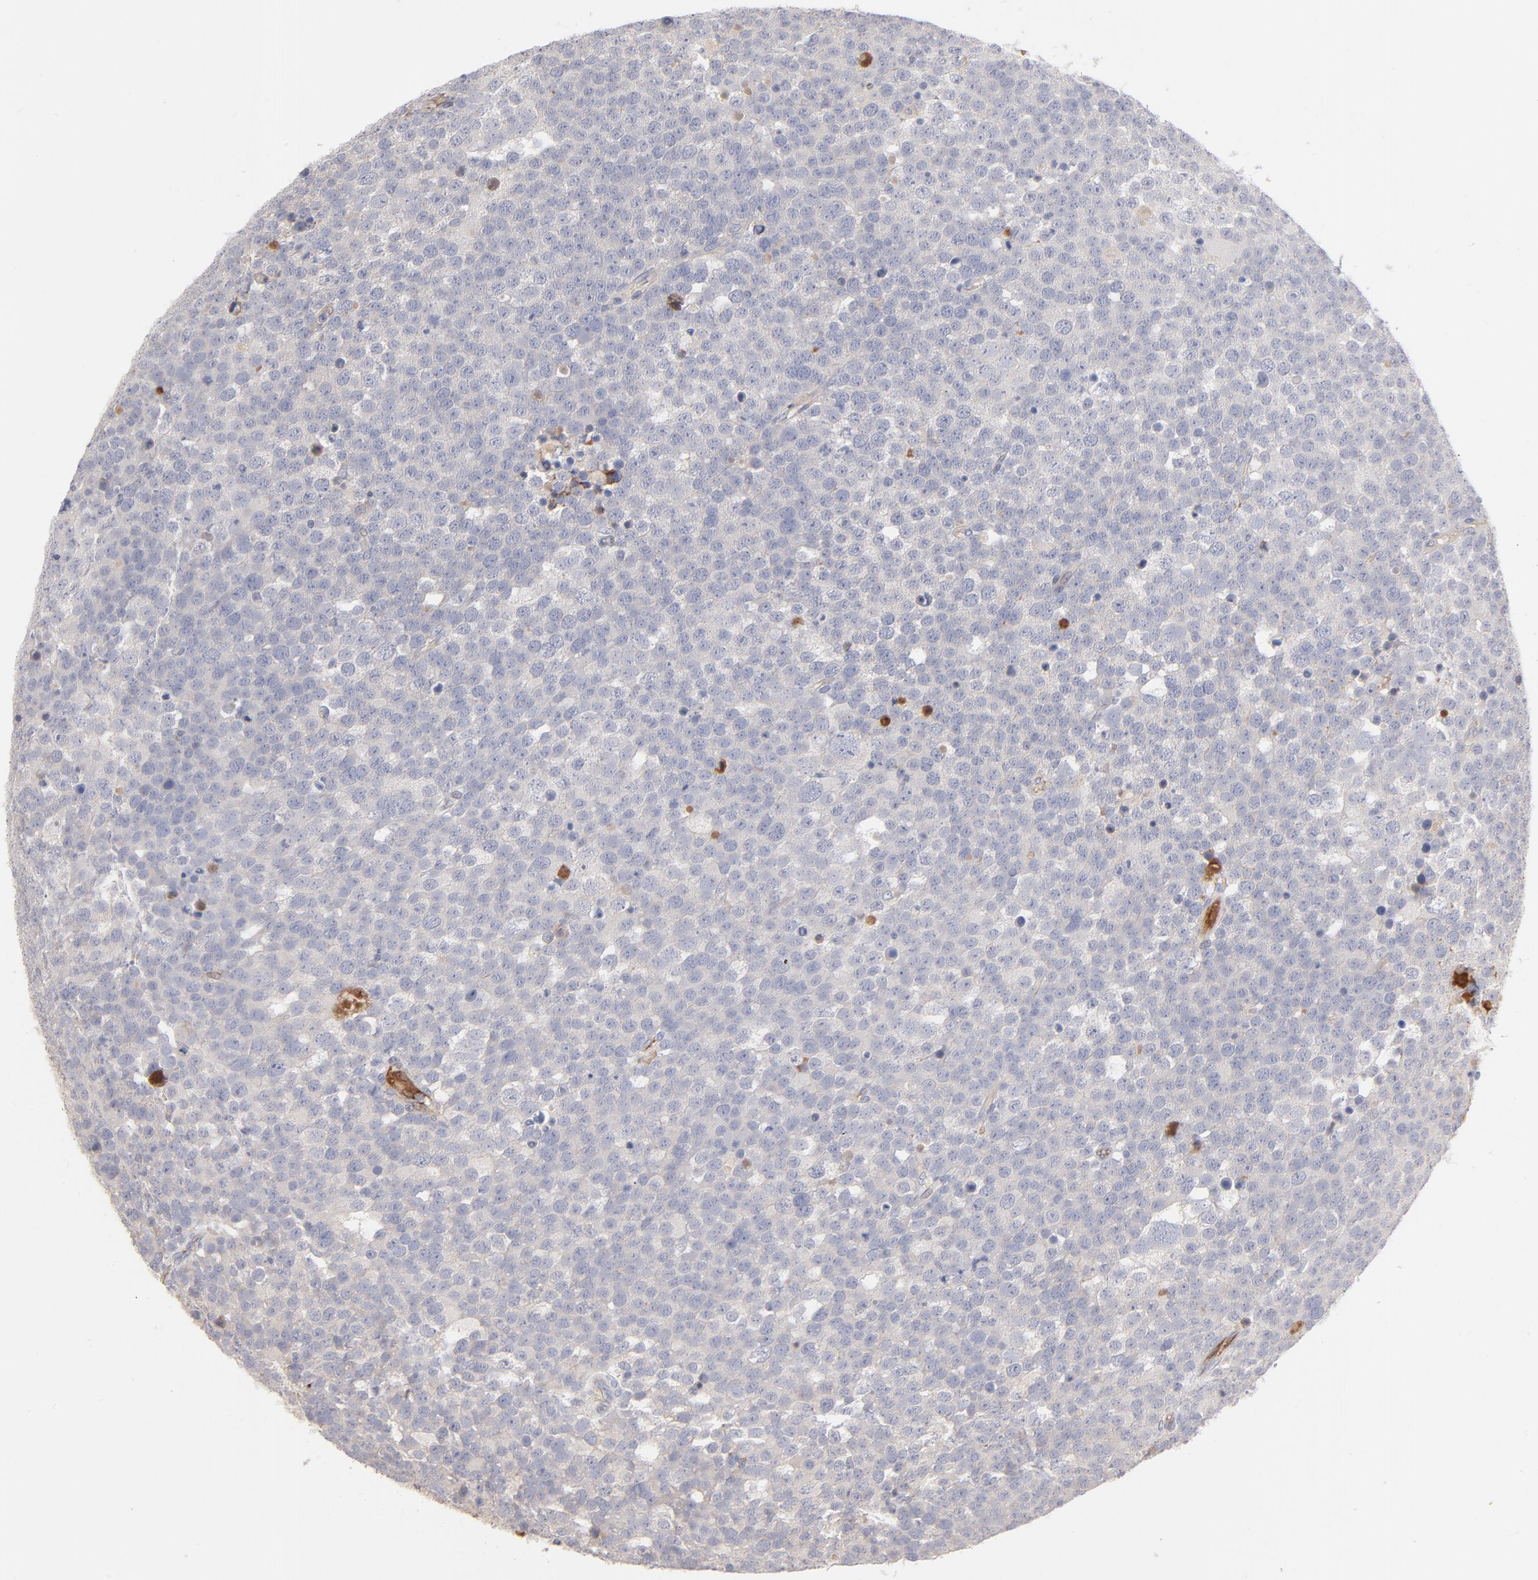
{"staining": {"intensity": "negative", "quantity": "none", "location": "none"}, "tissue": "testis cancer", "cell_type": "Tumor cells", "image_type": "cancer", "snomed": [{"axis": "morphology", "description": "Seminoma, NOS"}, {"axis": "topography", "description": "Testis"}], "caption": "Tumor cells are negative for brown protein staining in testis cancer (seminoma).", "gene": "CCR3", "patient": {"sex": "male", "age": 71}}